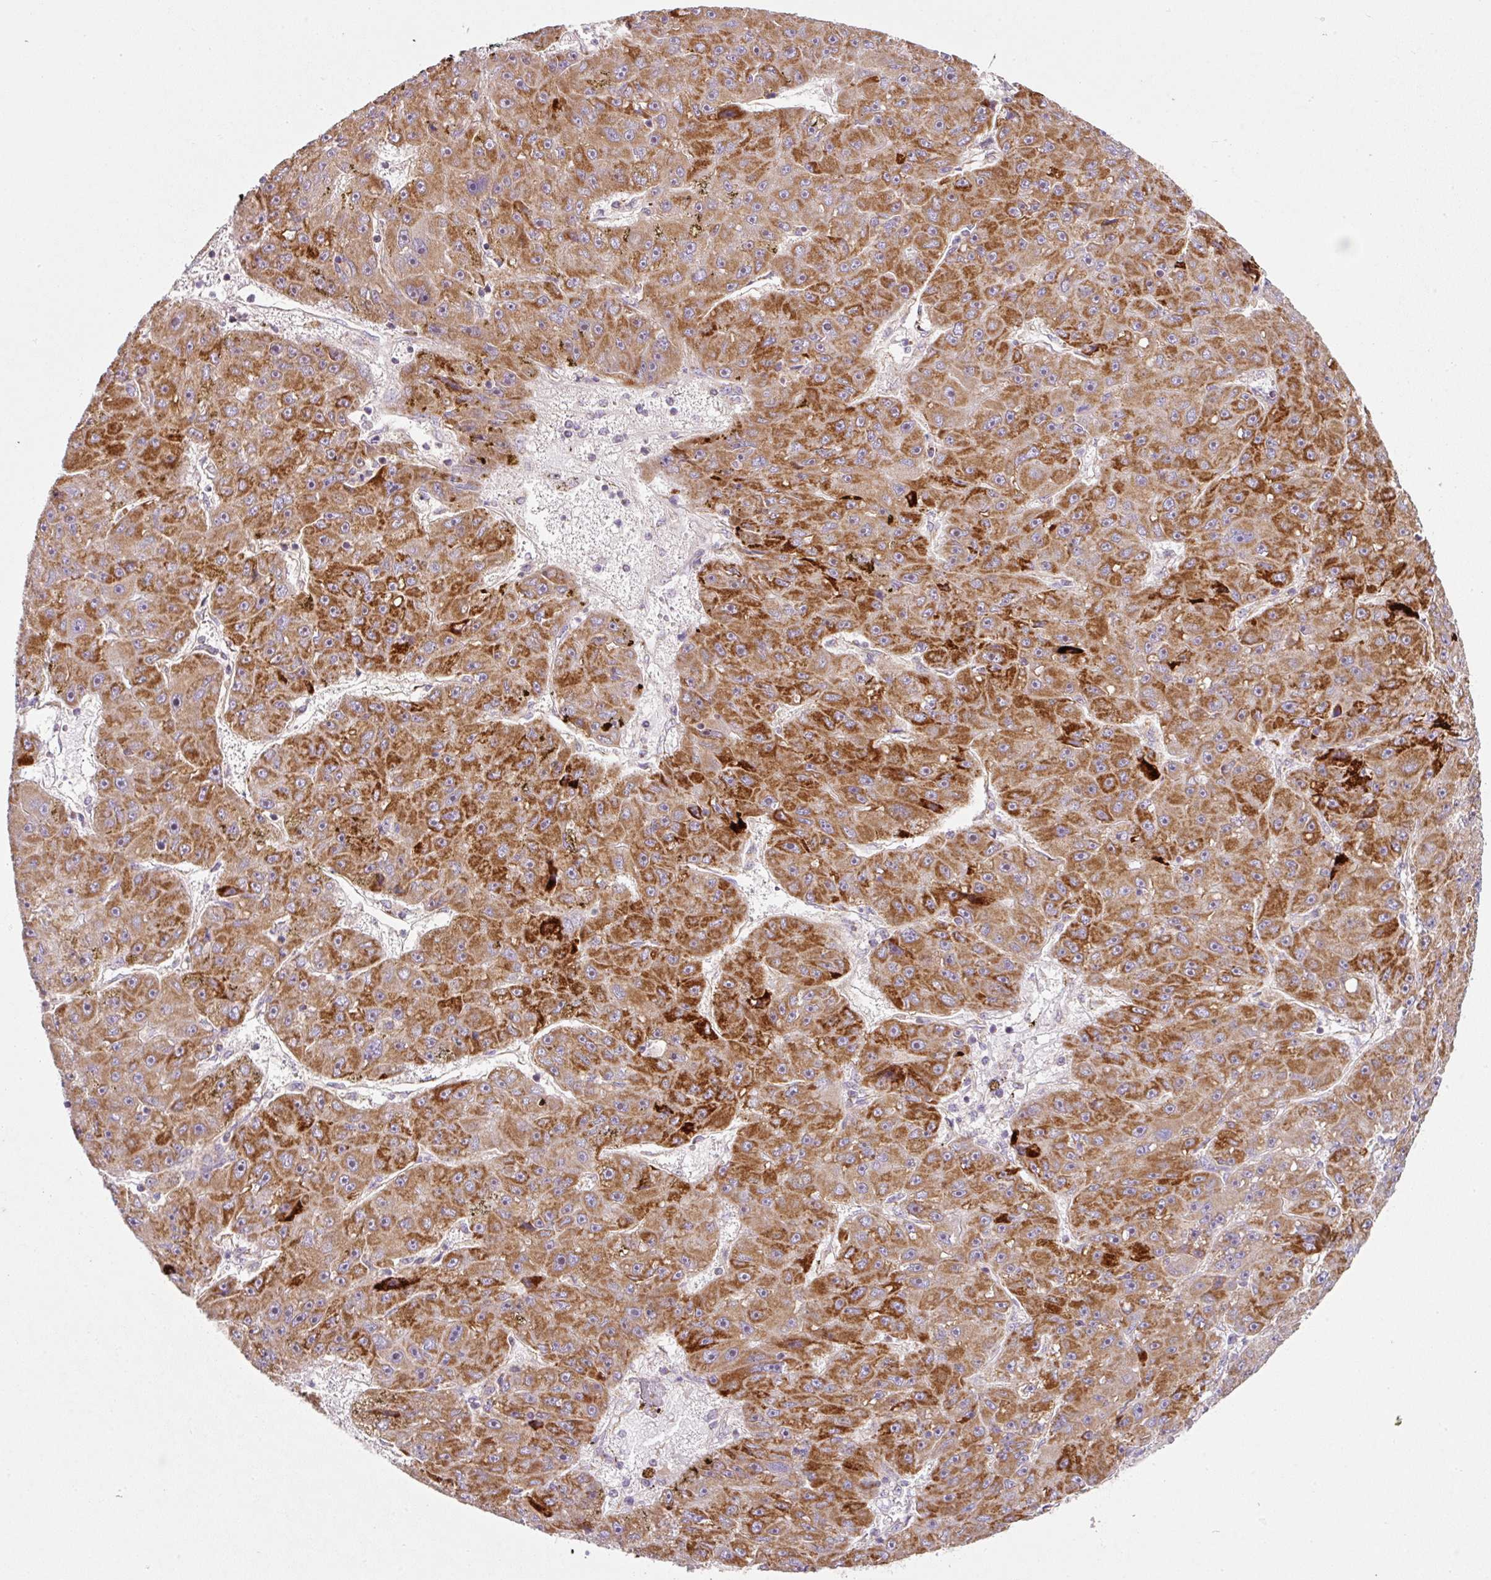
{"staining": {"intensity": "strong", "quantity": ">75%", "location": "cytoplasmic/membranous"}, "tissue": "liver cancer", "cell_type": "Tumor cells", "image_type": "cancer", "snomed": [{"axis": "morphology", "description": "Carcinoma, Hepatocellular, NOS"}, {"axis": "topography", "description": "Liver"}], "caption": "Immunohistochemistry of human liver hepatocellular carcinoma shows high levels of strong cytoplasmic/membranous staining in approximately >75% of tumor cells.", "gene": "NDUFA1", "patient": {"sex": "male", "age": 67}}